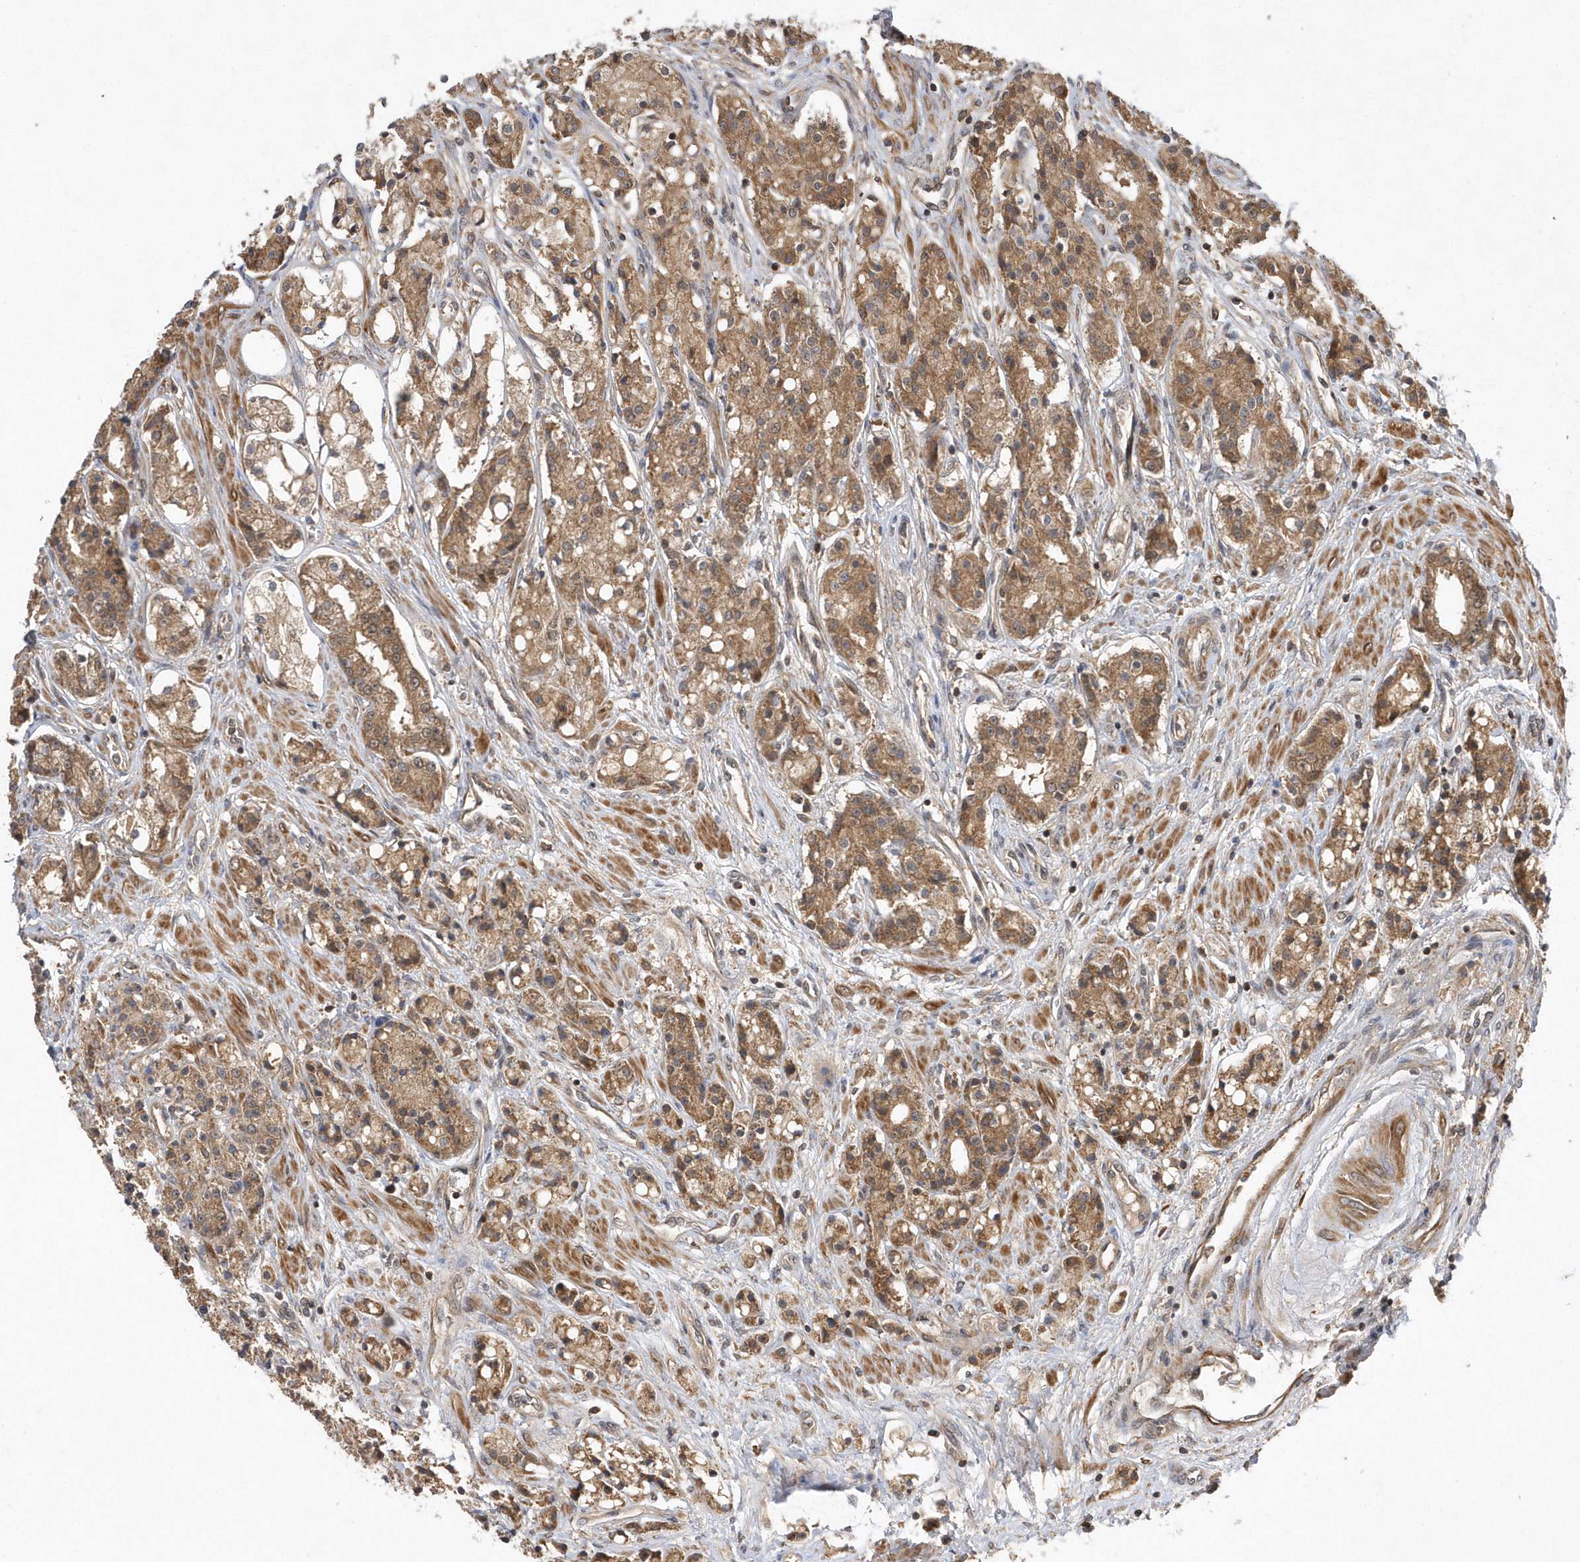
{"staining": {"intensity": "moderate", "quantity": ">75%", "location": "cytoplasmic/membranous"}, "tissue": "prostate cancer", "cell_type": "Tumor cells", "image_type": "cancer", "snomed": [{"axis": "morphology", "description": "Adenocarcinoma, High grade"}, {"axis": "topography", "description": "Prostate"}], "caption": "Approximately >75% of tumor cells in human prostate cancer (high-grade adenocarcinoma) demonstrate moderate cytoplasmic/membranous protein positivity as visualized by brown immunohistochemical staining.", "gene": "GFM2", "patient": {"sex": "male", "age": 60}}